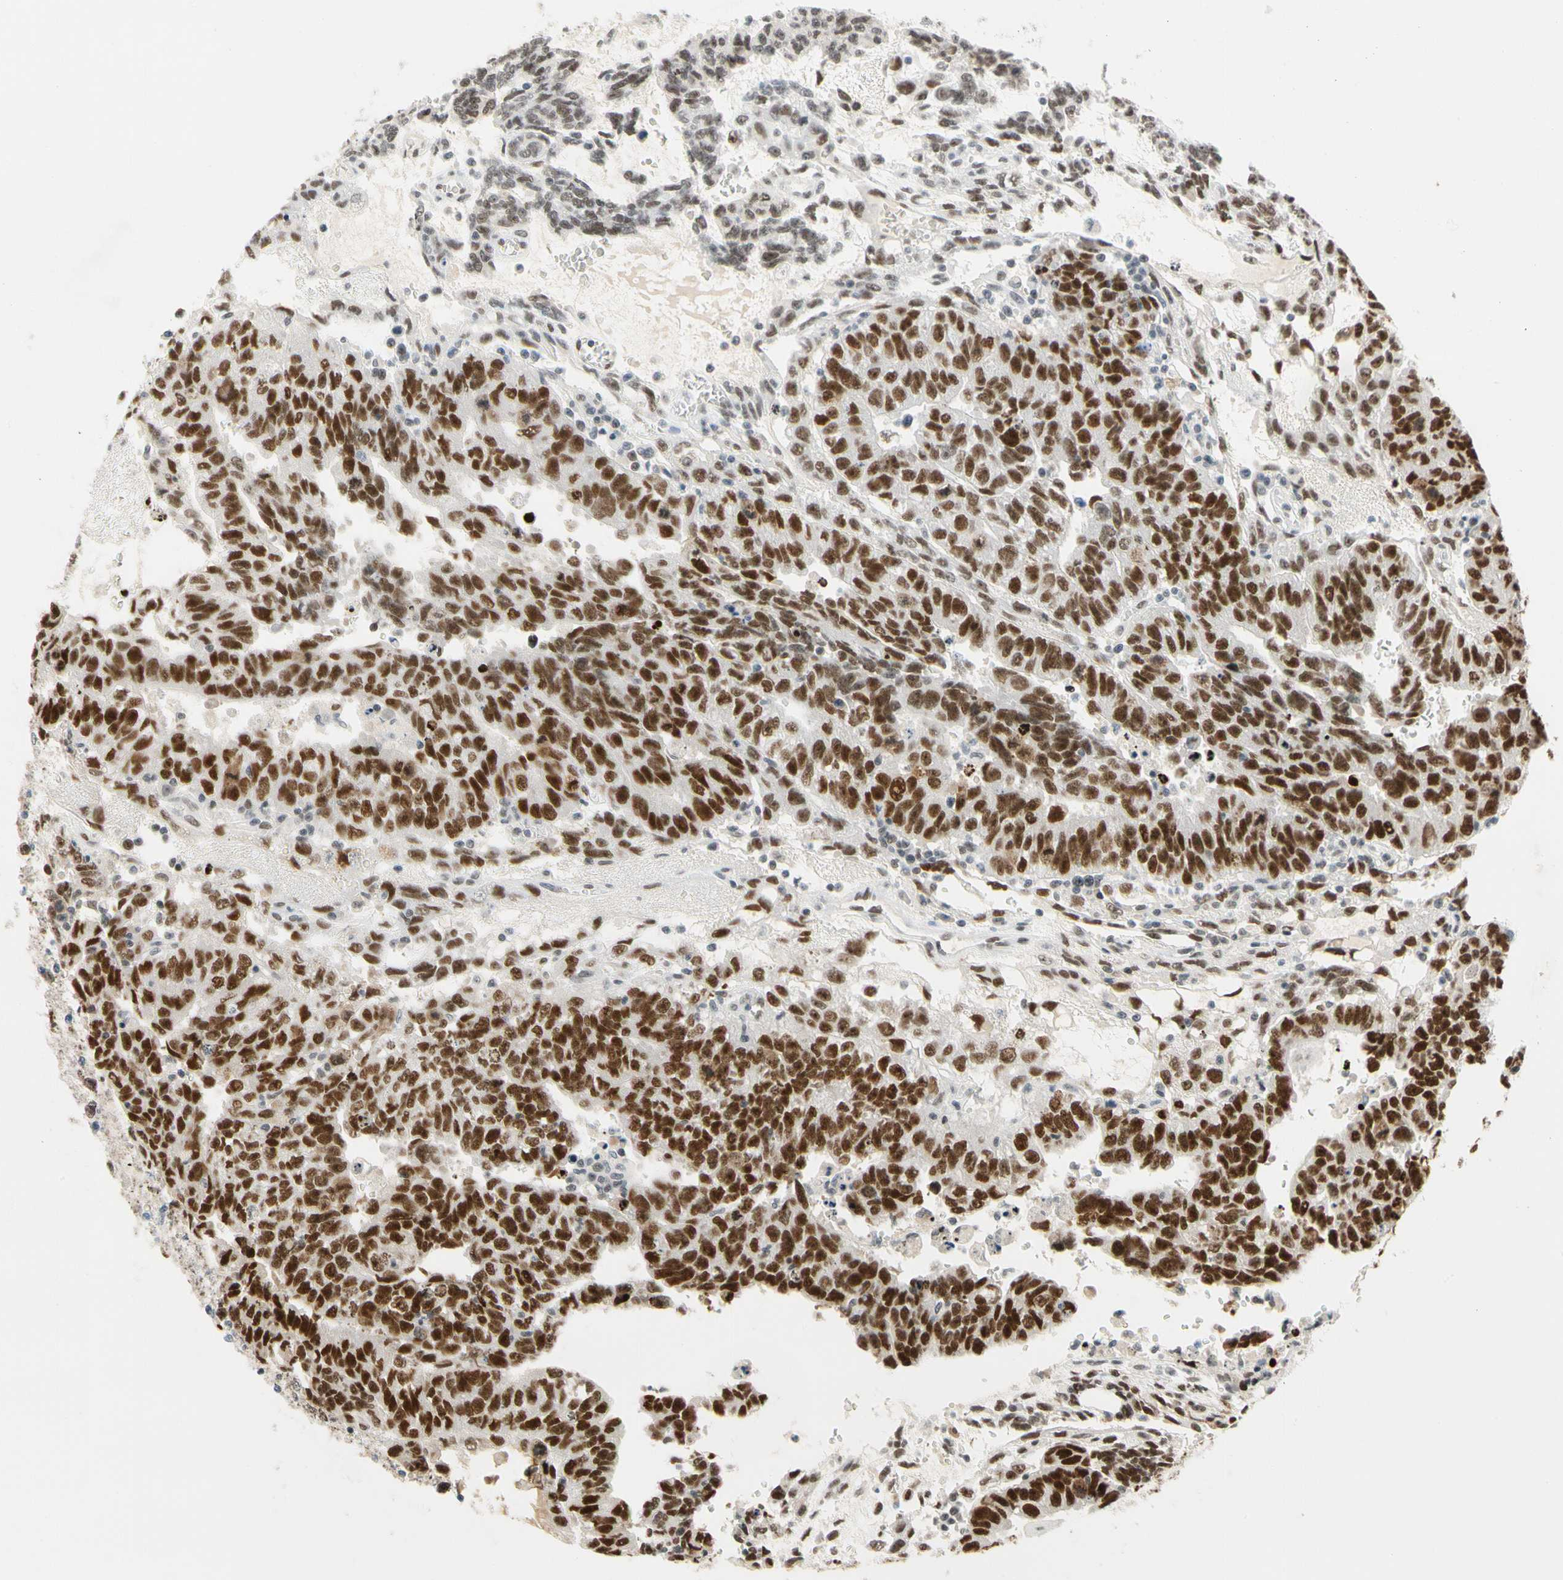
{"staining": {"intensity": "strong", "quantity": ">75%", "location": "nuclear"}, "tissue": "testis cancer", "cell_type": "Tumor cells", "image_type": "cancer", "snomed": [{"axis": "morphology", "description": "Seminoma, NOS"}, {"axis": "morphology", "description": "Carcinoma, Embryonal, NOS"}, {"axis": "topography", "description": "Testis"}], "caption": "Immunohistochemistry (IHC) of human testis cancer (embryonal carcinoma) demonstrates high levels of strong nuclear staining in approximately >75% of tumor cells. (Stains: DAB in brown, nuclei in blue, Microscopy: brightfield microscopy at high magnification).", "gene": "ZSCAN16", "patient": {"sex": "male", "age": 52}}